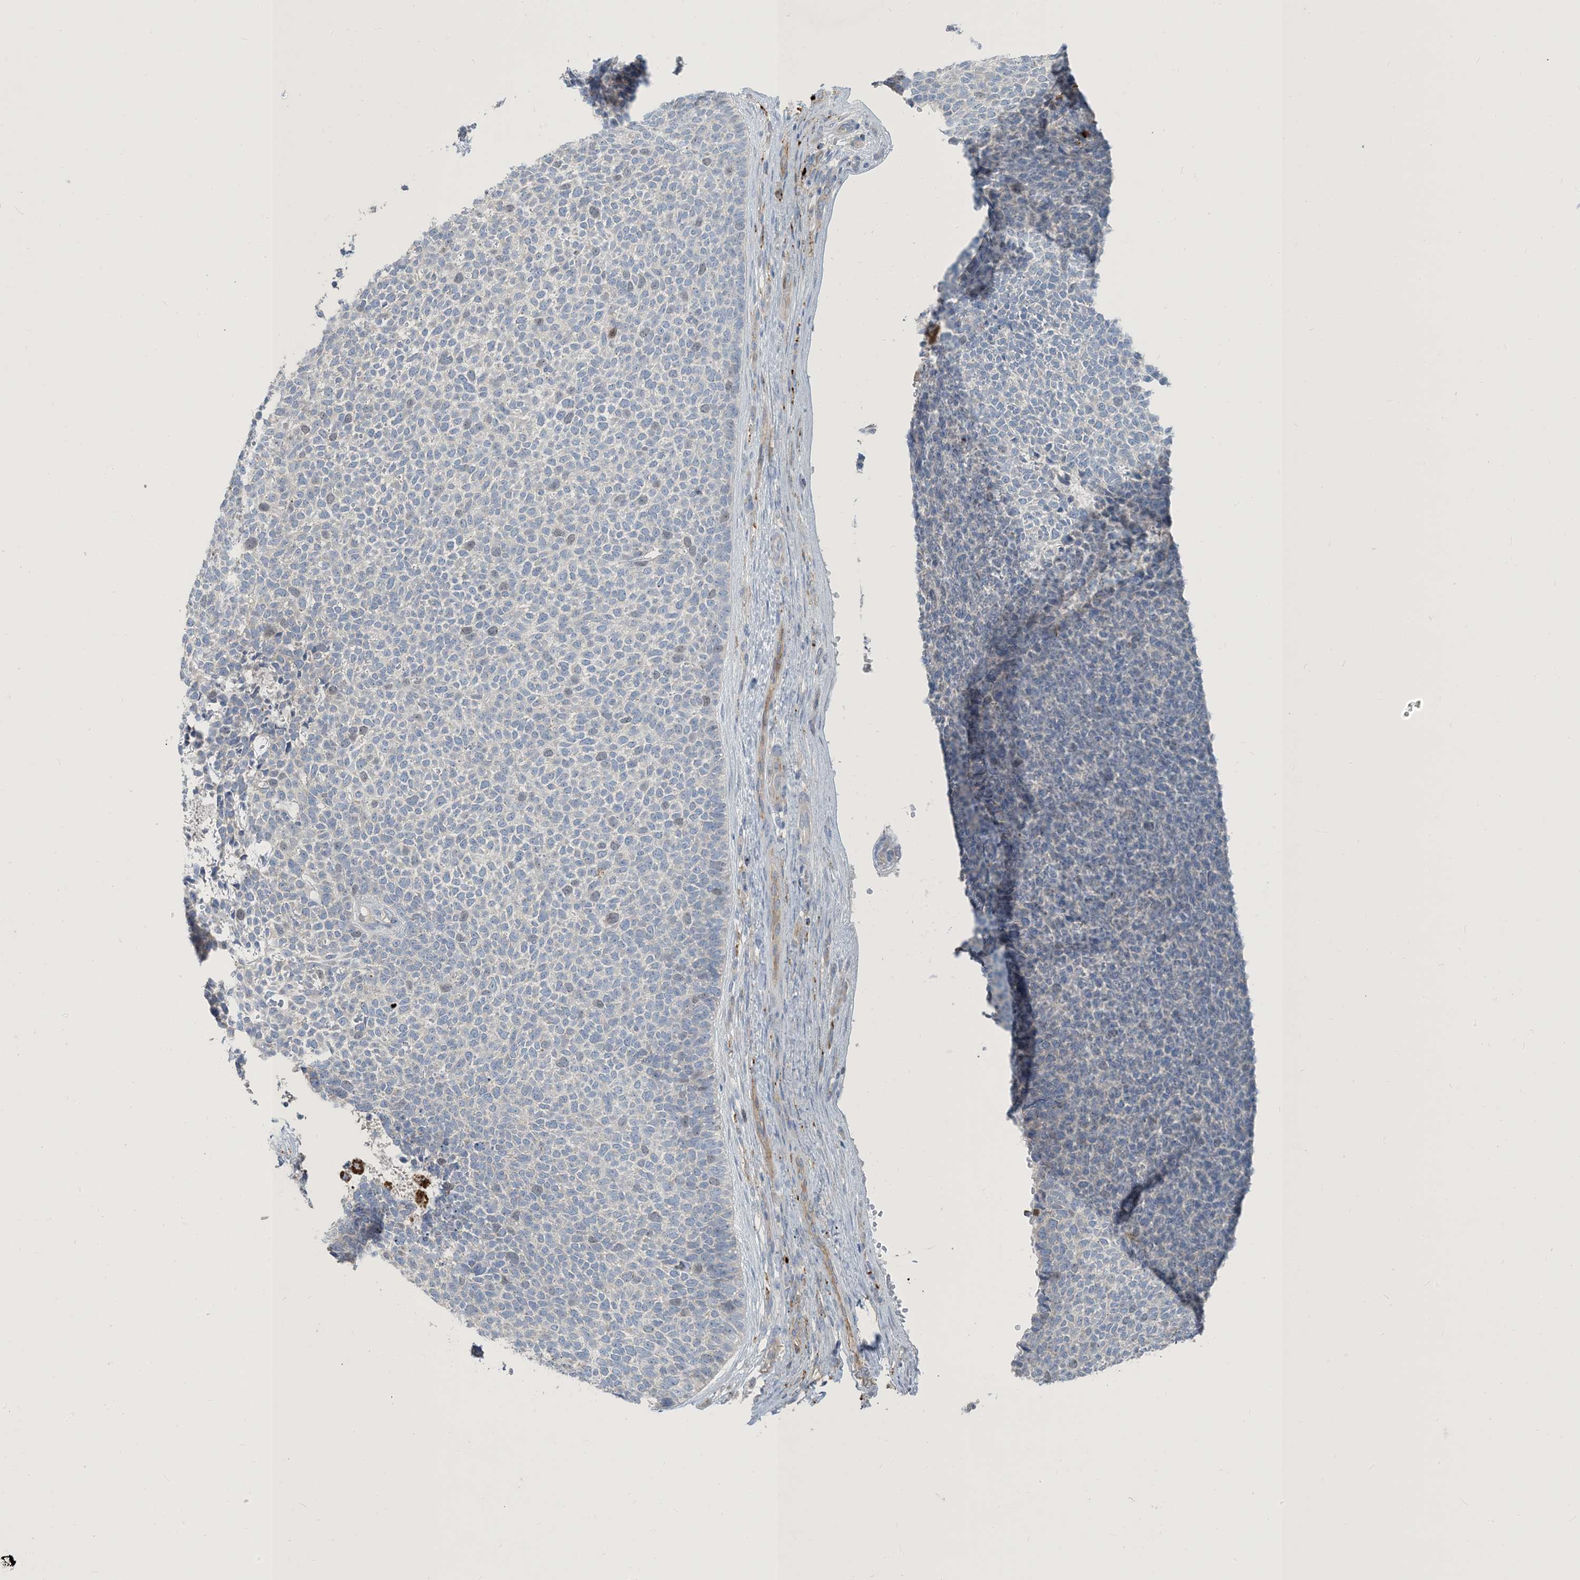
{"staining": {"intensity": "weak", "quantity": "<25%", "location": "nuclear"}, "tissue": "skin cancer", "cell_type": "Tumor cells", "image_type": "cancer", "snomed": [{"axis": "morphology", "description": "Basal cell carcinoma"}, {"axis": "topography", "description": "Skin"}], "caption": "Skin cancer was stained to show a protein in brown. There is no significant expression in tumor cells. Brightfield microscopy of IHC stained with DAB (3,3'-diaminobenzidine) (brown) and hematoxylin (blue), captured at high magnification.", "gene": "PEAR1", "patient": {"sex": "female", "age": 84}}